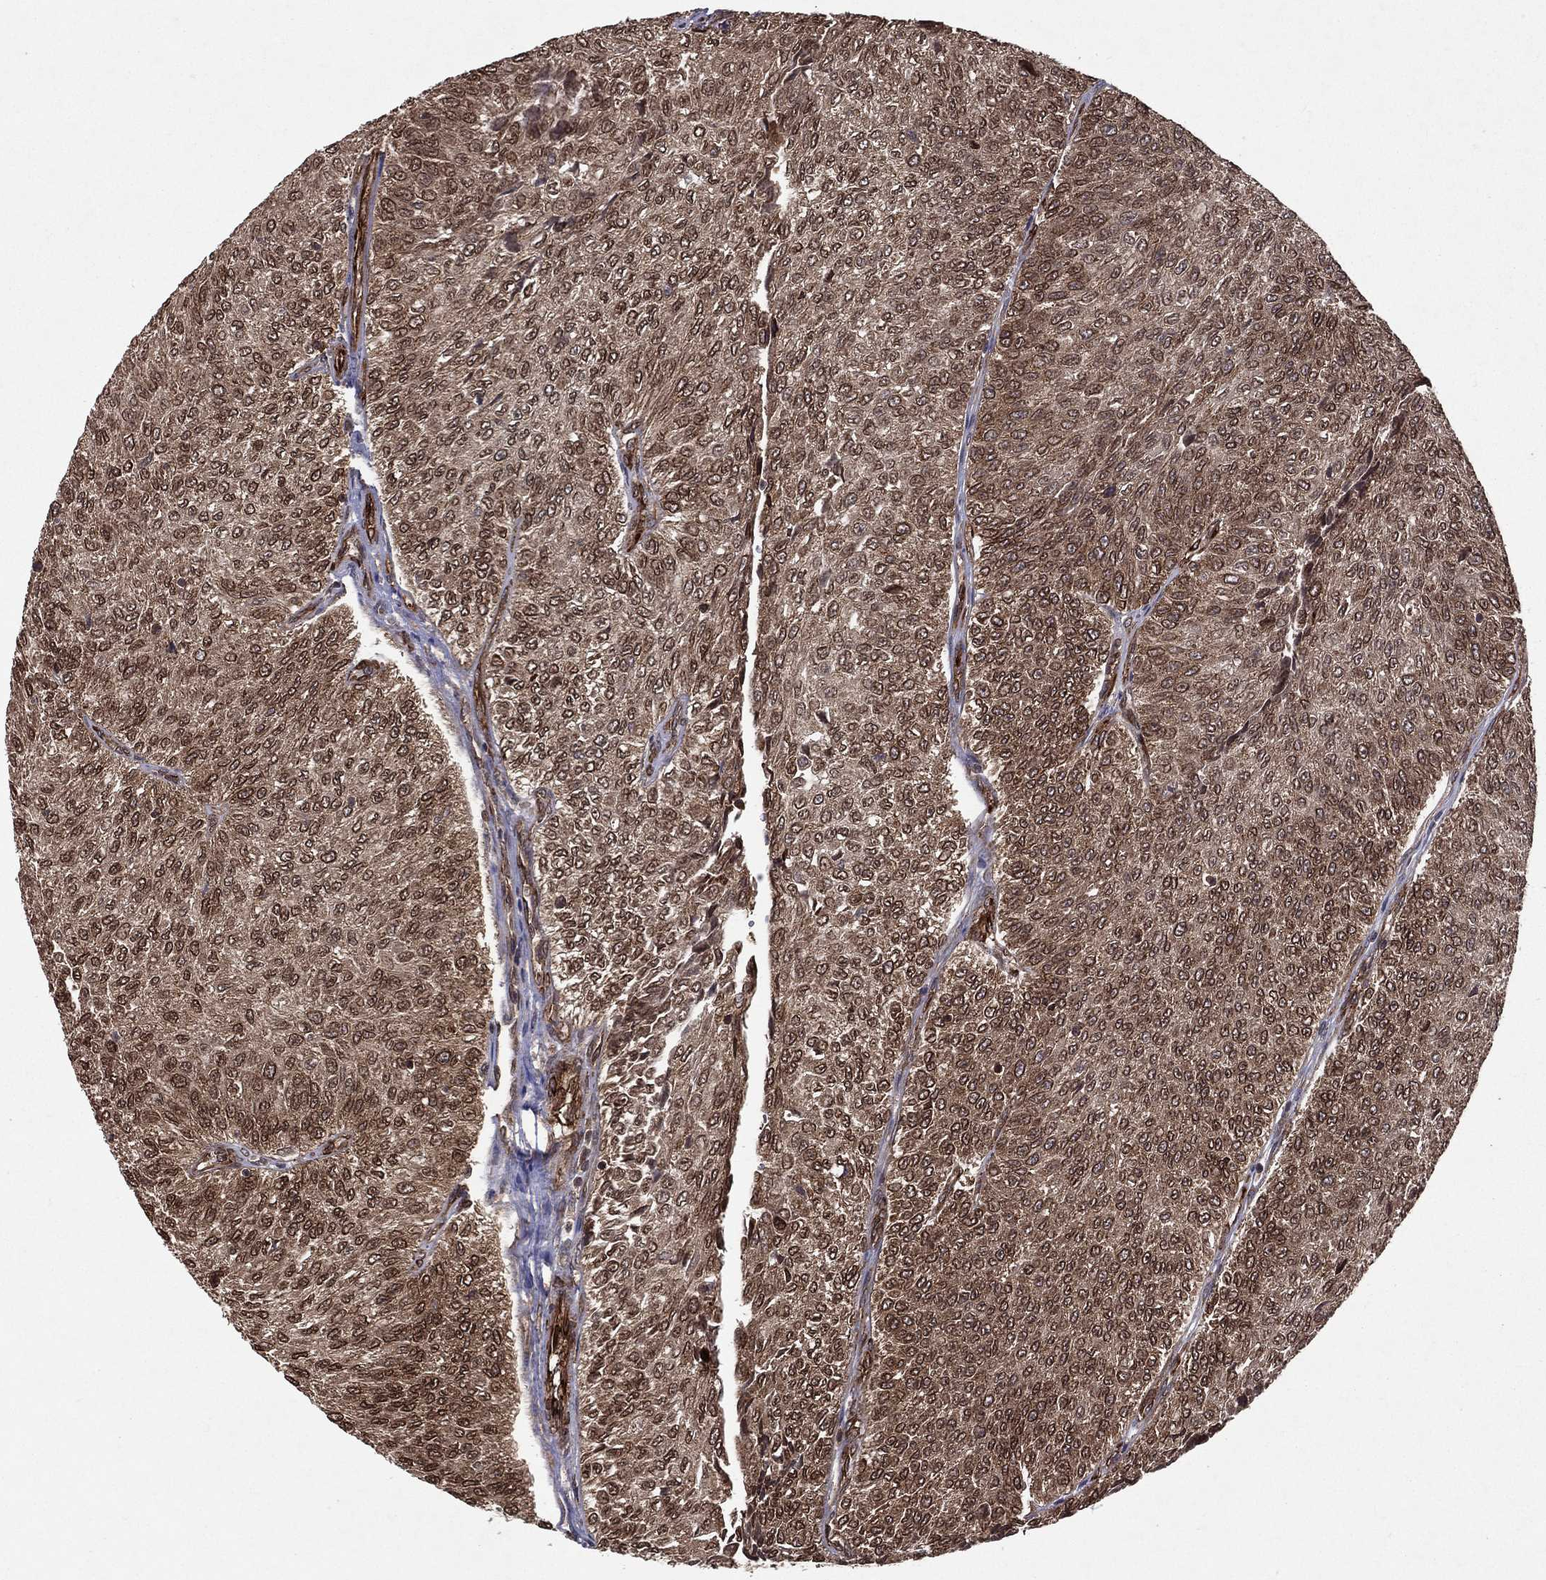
{"staining": {"intensity": "moderate", "quantity": "25%-75%", "location": "cytoplasmic/membranous"}, "tissue": "urothelial cancer", "cell_type": "Tumor cells", "image_type": "cancer", "snomed": [{"axis": "morphology", "description": "Urothelial carcinoma, Low grade"}, {"axis": "topography", "description": "Urinary bladder"}], "caption": "The image exhibits a brown stain indicating the presence of a protein in the cytoplasmic/membranous of tumor cells in urothelial cancer. (Brightfield microscopy of DAB IHC at high magnification).", "gene": "CERS2", "patient": {"sex": "male", "age": 78}}